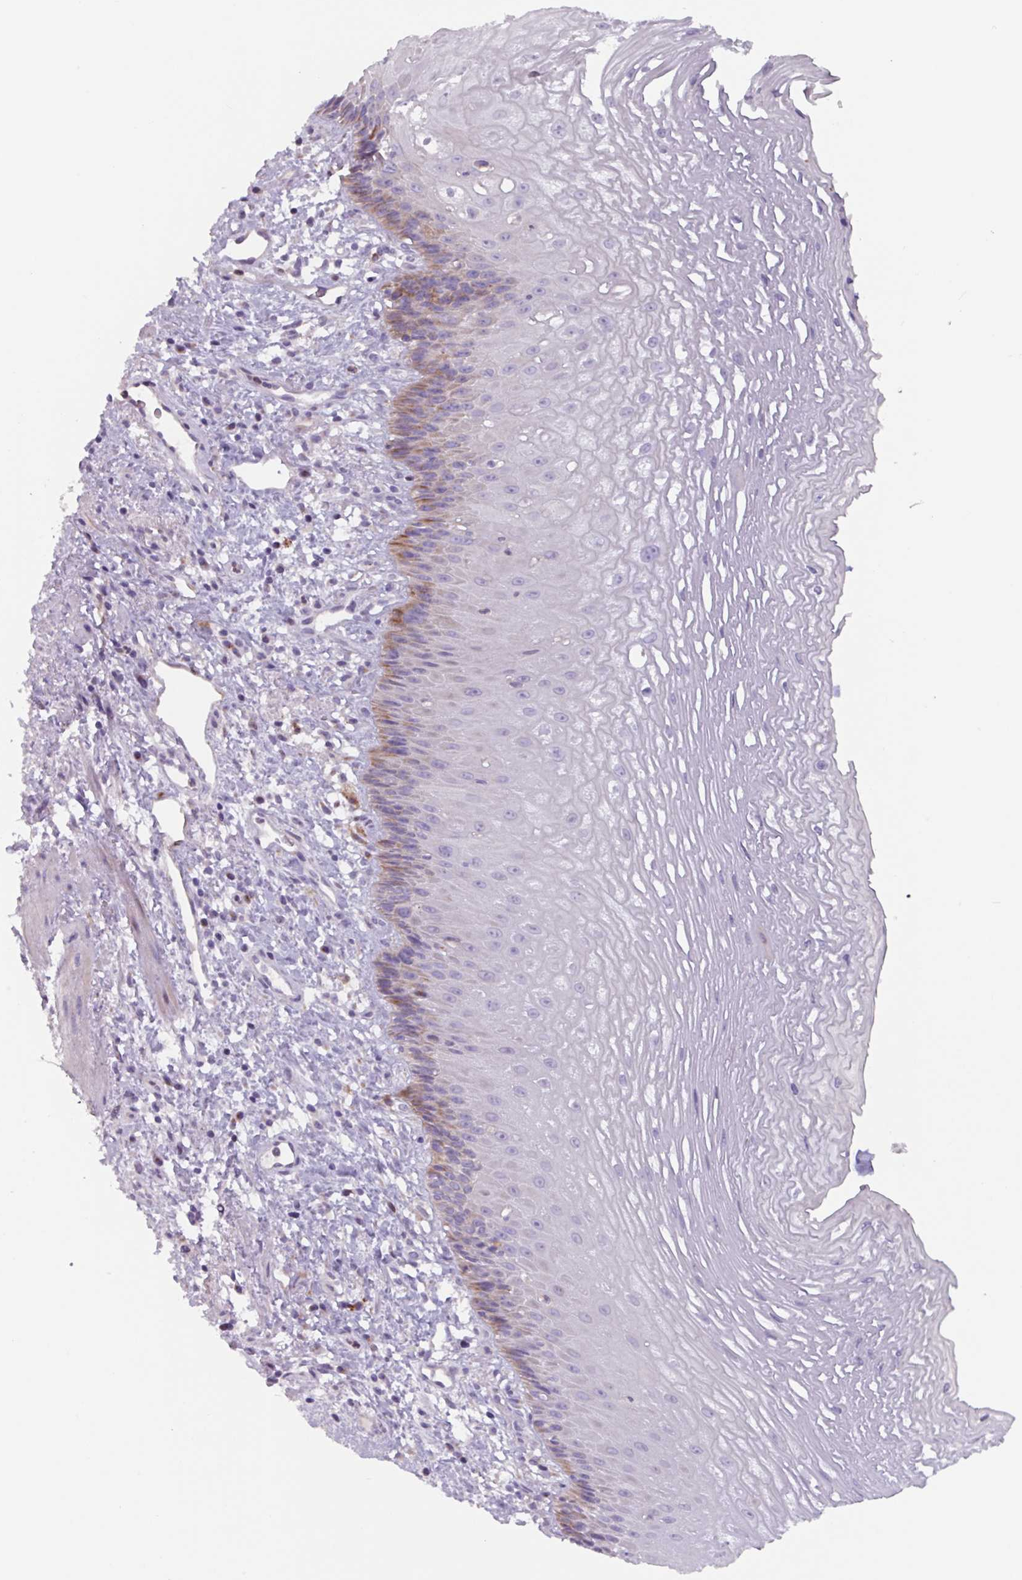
{"staining": {"intensity": "moderate", "quantity": "<25%", "location": "cytoplasmic/membranous"}, "tissue": "esophagus", "cell_type": "Squamous epithelial cells", "image_type": "normal", "snomed": [{"axis": "morphology", "description": "Normal tissue, NOS"}, {"axis": "topography", "description": "Esophagus"}], "caption": "Protein staining of benign esophagus displays moderate cytoplasmic/membranous positivity in about <25% of squamous epithelial cells. The protein of interest is shown in brown color, while the nuclei are stained blue.", "gene": "ADGRE1", "patient": {"sex": "male", "age": 60}}